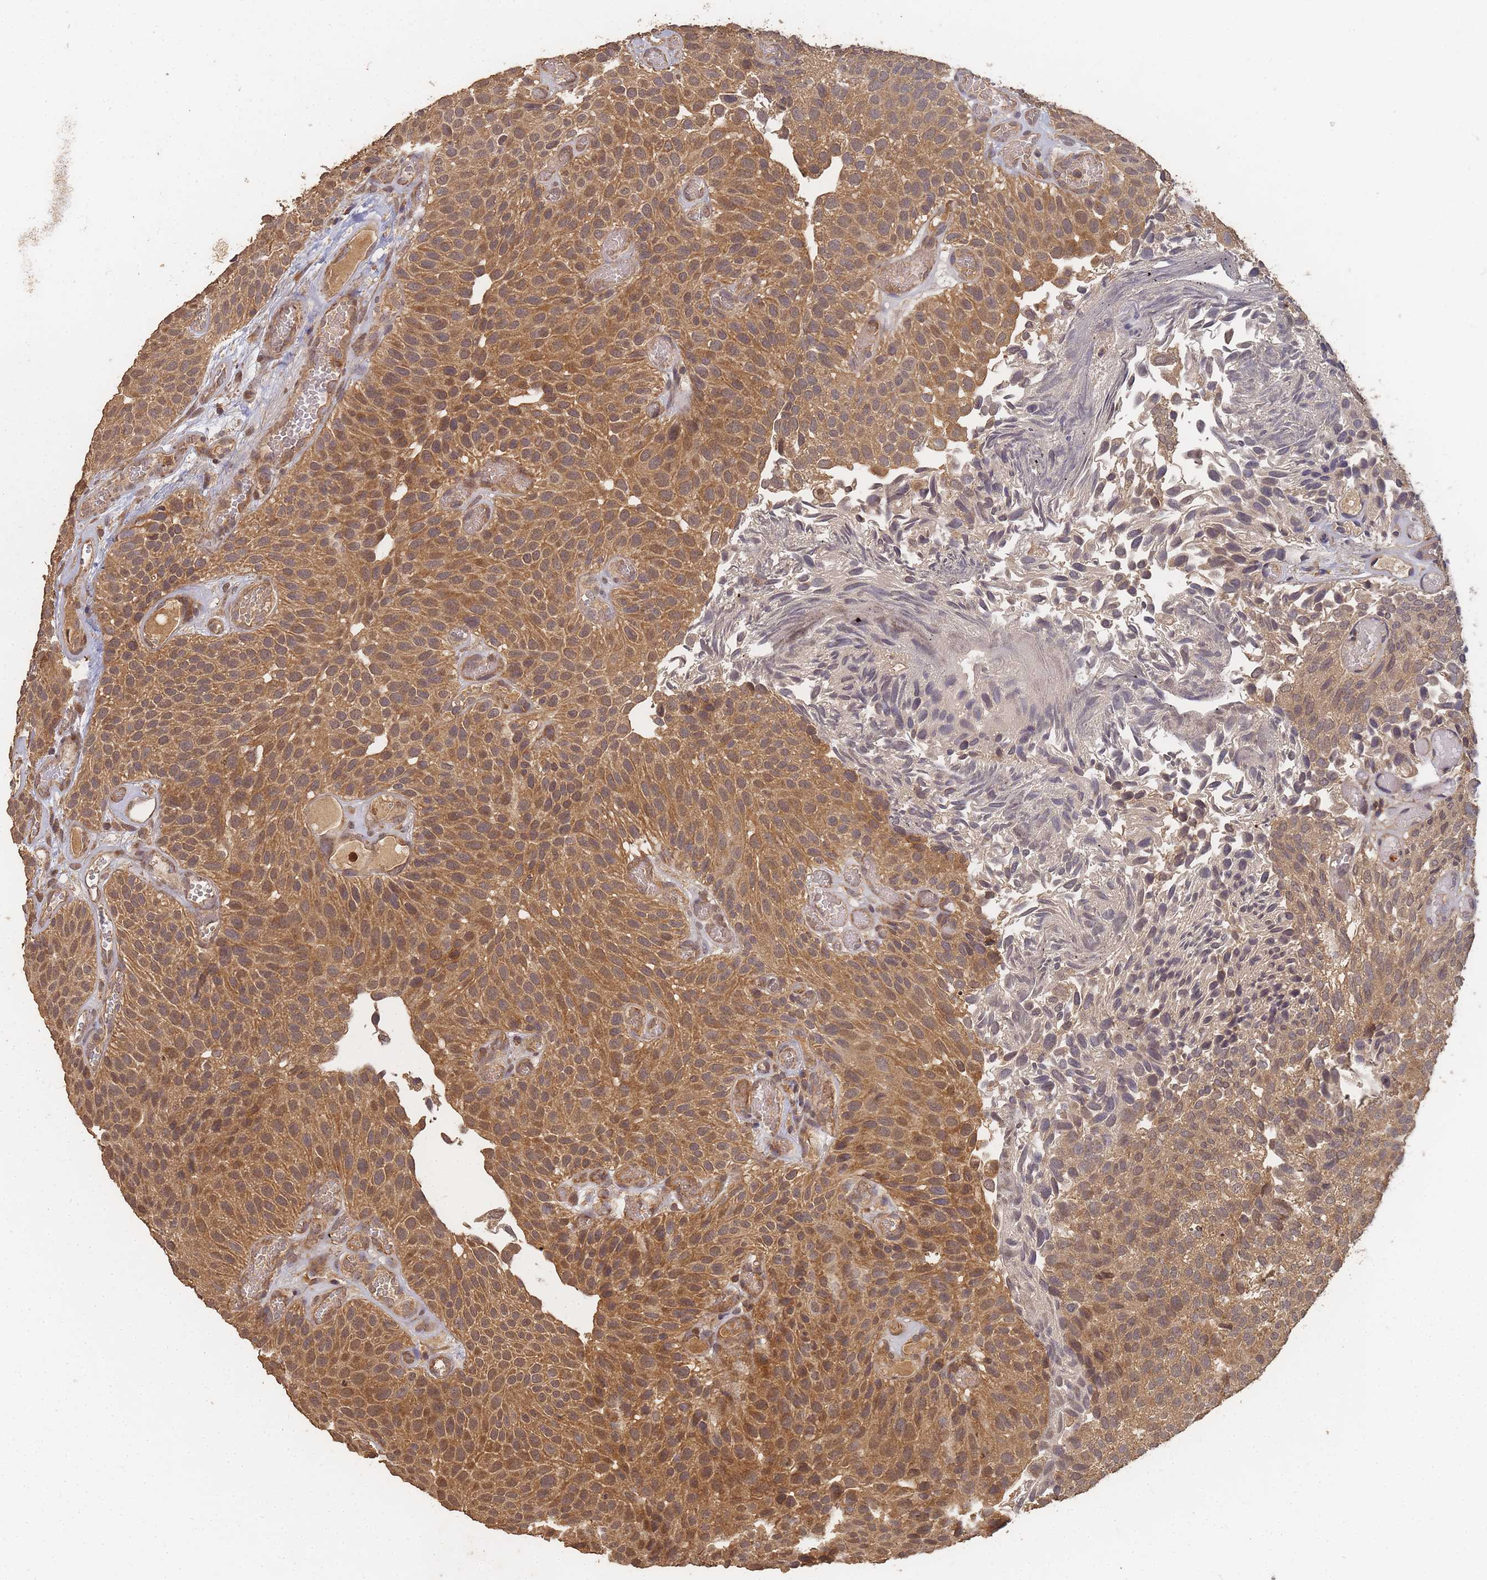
{"staining": {"intensity": "moderate", "quantity": ">75%", "location": "cytoplasmic/membranous,nuclear"}, "tissue": "urothelial cancer", "cell_type": "Tumor cells", "image_type": "cancer", "snomed": [{"axis": "morphology", "description": "Urothelial carcinoma, Low grade"}, {"axis": "topography", "description": "Urinary bladder"}], "caption": "IHC (DAB) staining of urothelial carcinoma (low-grade) exhibits moderate cytoplasmic/membranous and nuclear protein staining in about >75% of tumor cells.", "gene": "ALKBH1", "patient": {"sex": "male", "age": 89}}